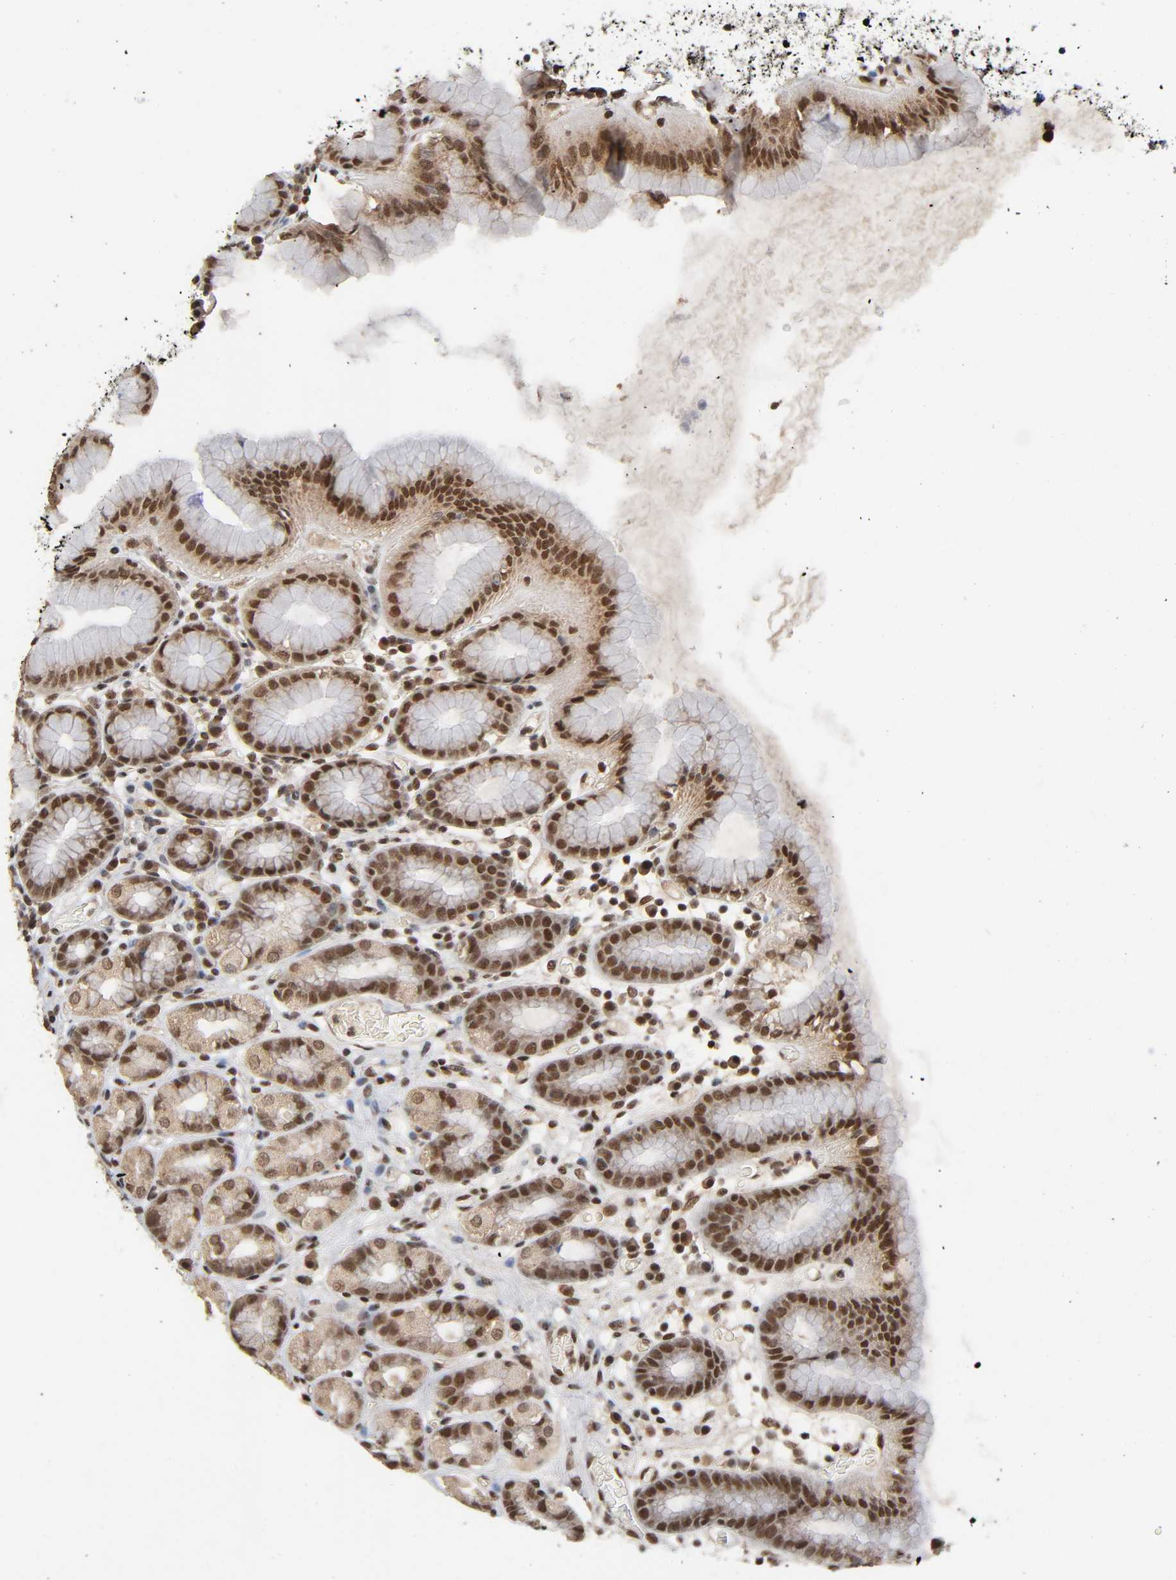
{"staining": {"intensity": "strong", "quantity": "25%-75%", "location": "cytoplasmic/membranous,nuclear"}, "tissue": "stomach", "cell_type": "Glandular cells", "image_type": "normal", "snomed": [{"axis": "morphology", "description": "Normal tissue, NOS"}, {"axis": "topography", "description": "Stomach, upper"}], "caption": "IHC (DAB) staining of unremarkable human stomach exhibits strong cytoplasmic/membranous,nuclear protein expression in approximately 25%-75% of glandular cells.", "gene": "ZNF384", "patient": {"sex": "male", "age": 68}}